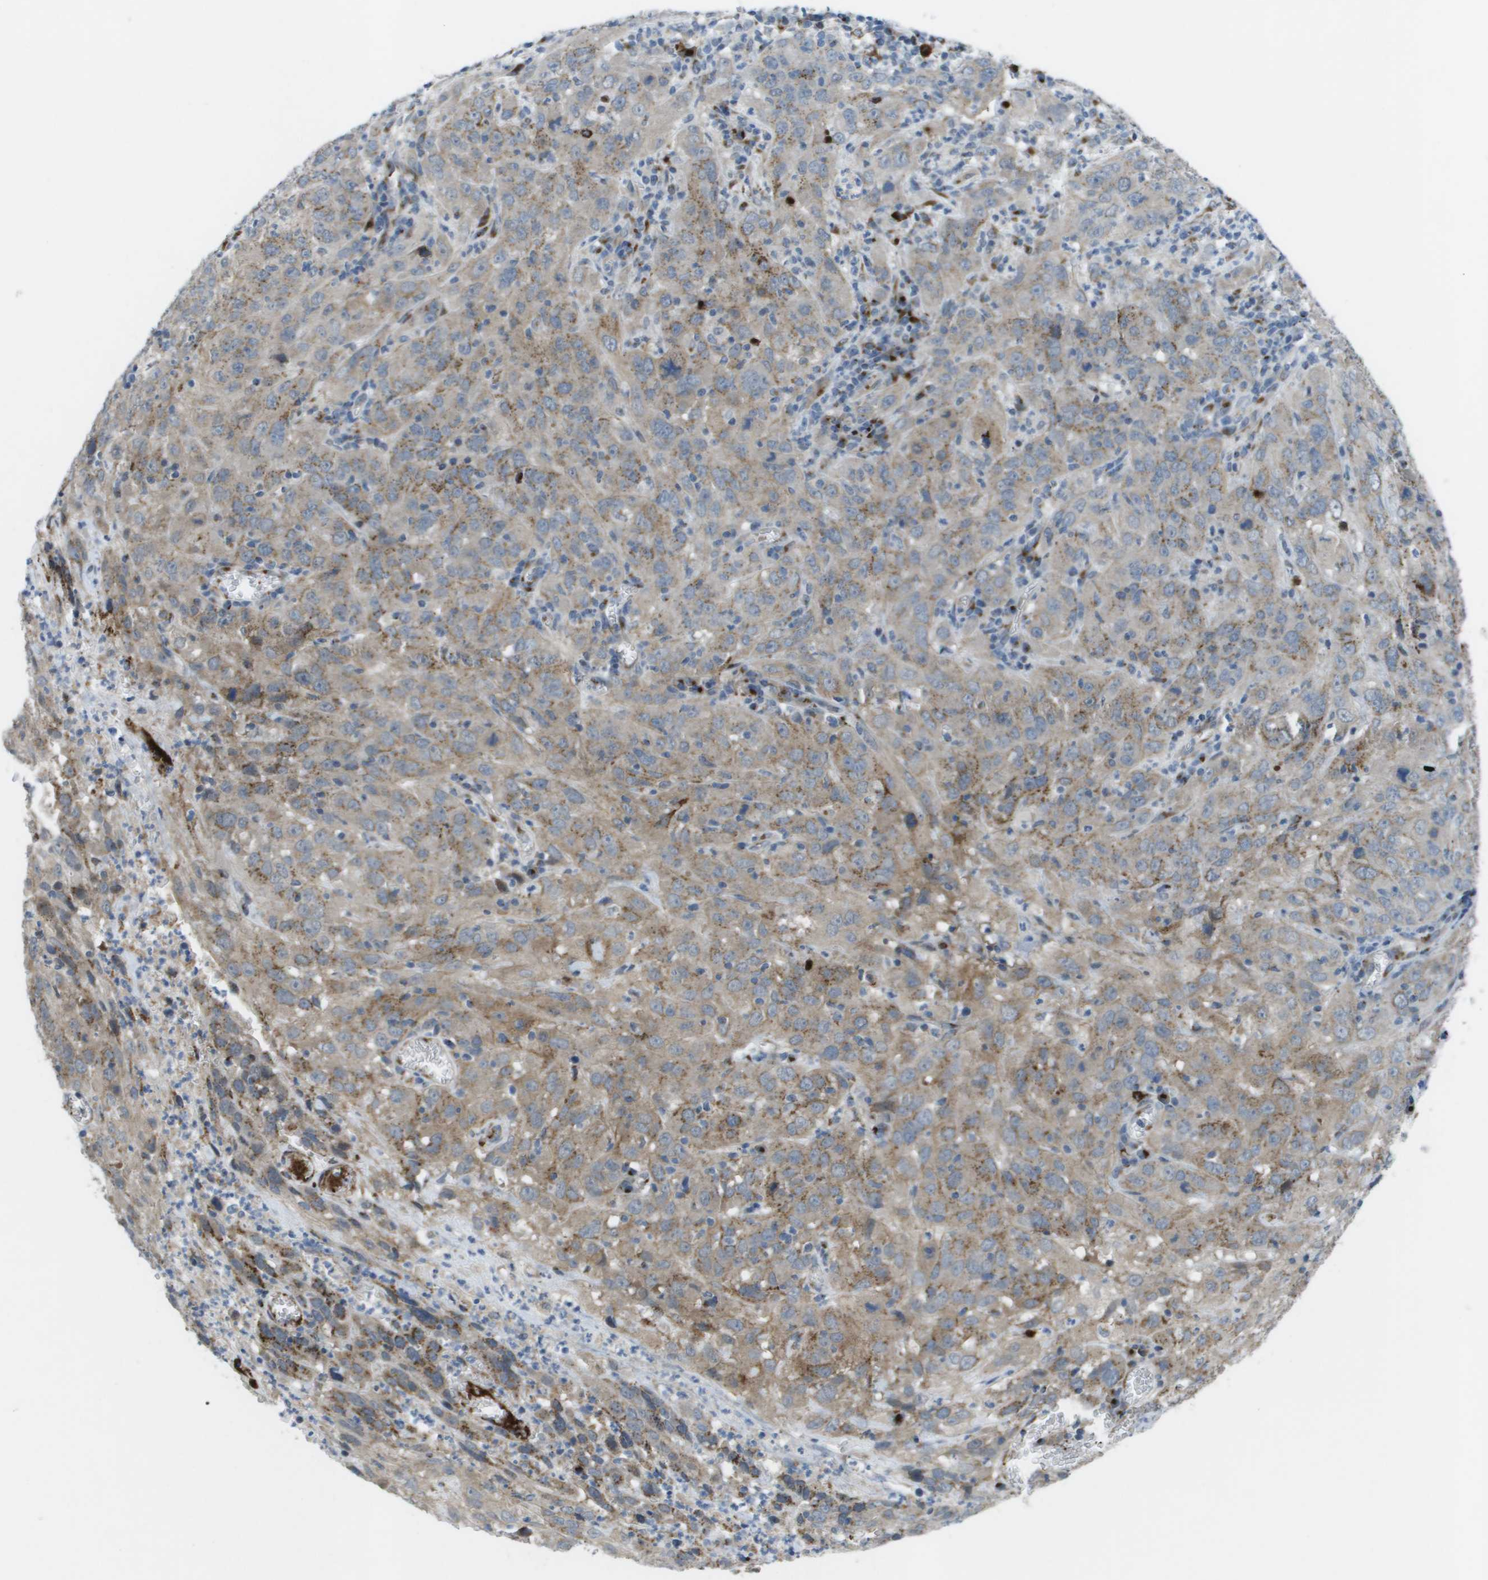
{"staining": {"intensity": "moderate", "quantity": "25%-75%", "location": "cytoplasmic/membranous"}, "tissue": "cervical cancer", "cell_type": "Tumor cells", "image_type": "cancer", "snomed": [{"axis": "morphology", "description": "Squamous cell carcinoma, NOS"}, {"axis": "topography", "description": "Cervix"}], "caption": "An image of cervical cancer stained for a protein displays moderate cytoplasmic/membranous brown staining in tumor cells. Nuclei are stained in blue.", "gene": "QSOX2", "patient": {"sex": "female", "age": 32}}